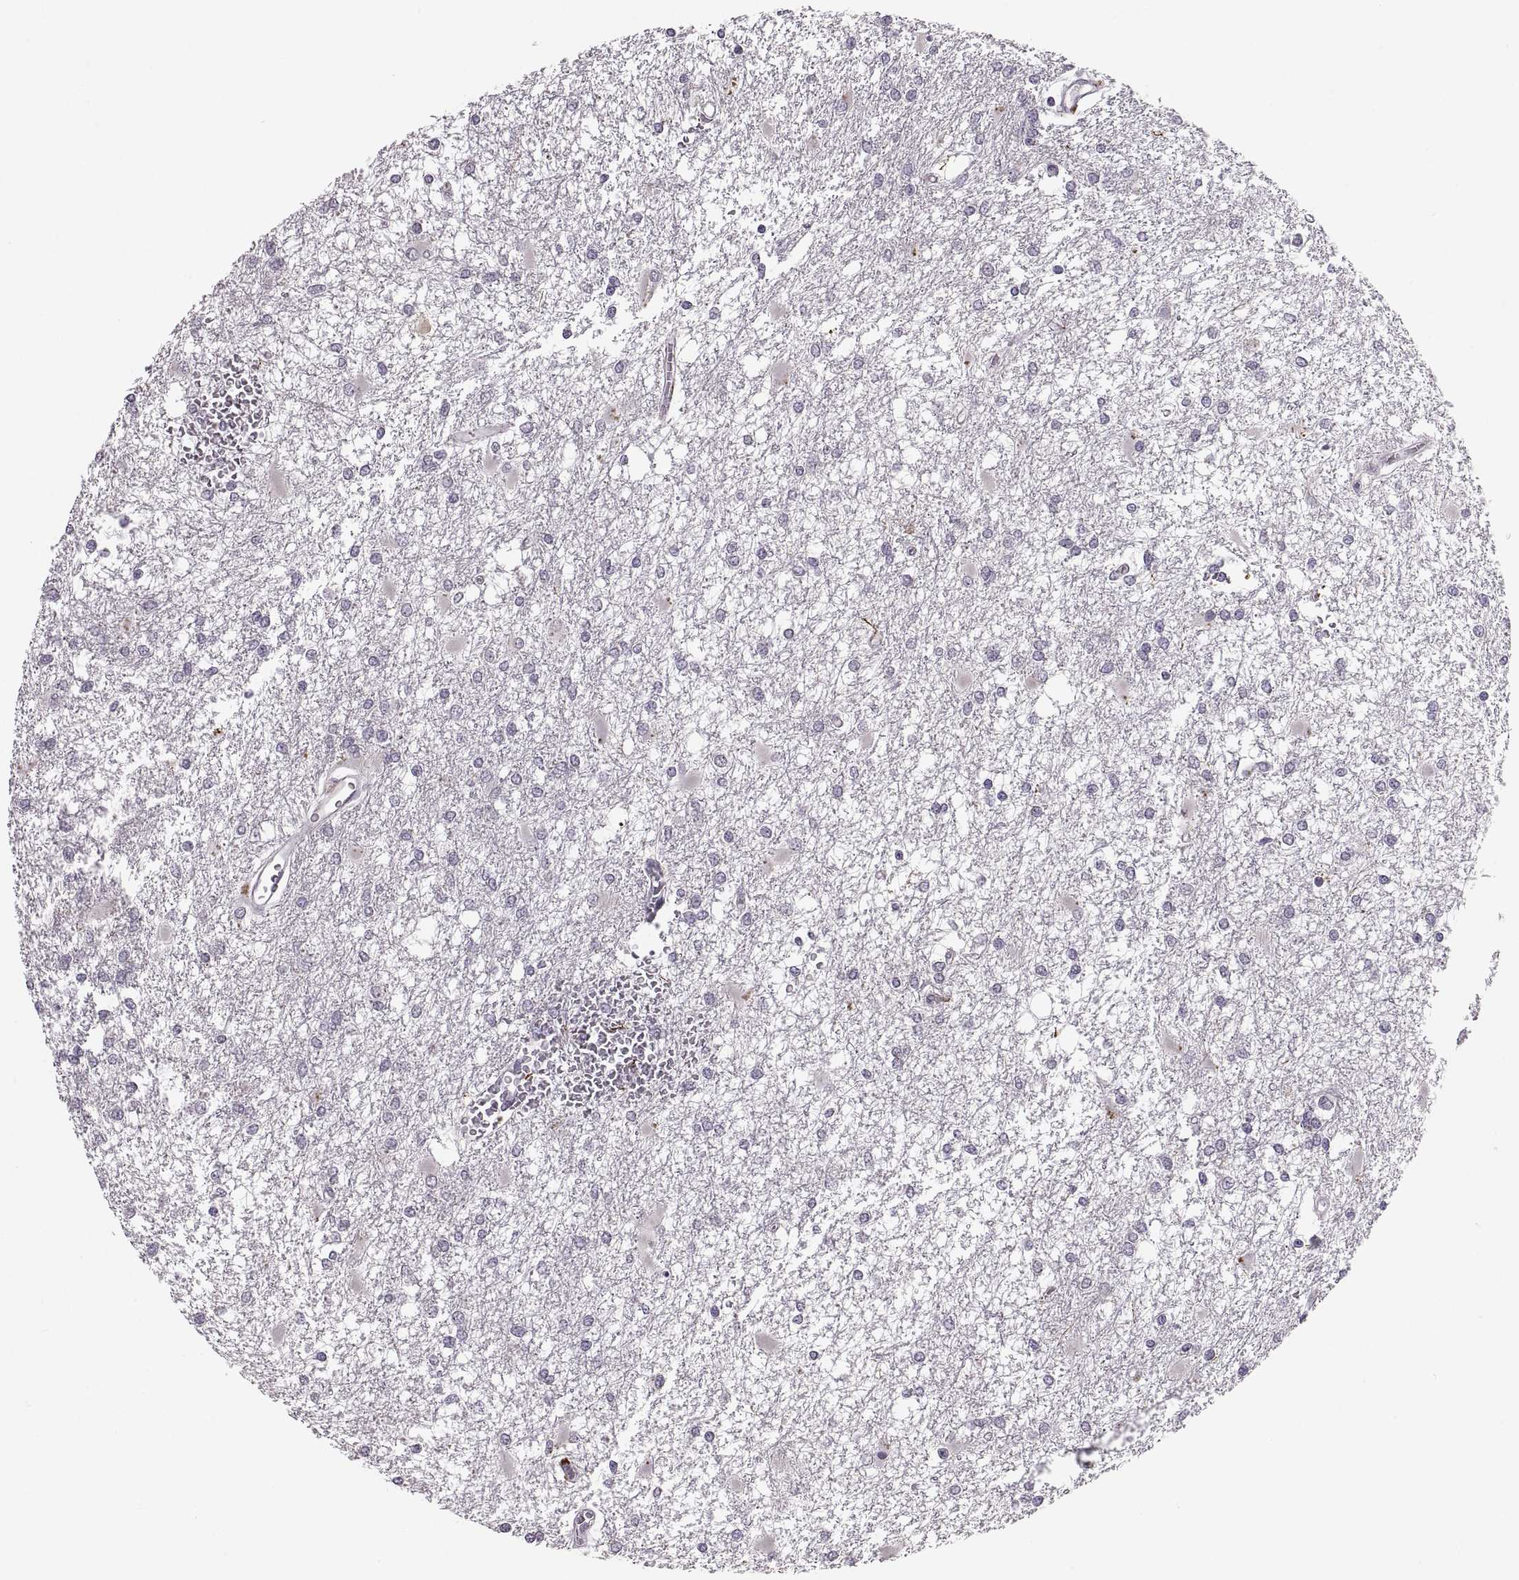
{"staining": {"intensity": "negative", "quantity": "none", "location": "none"}, "tissue": "glioma", "cell_type": "Tumor cells", "image_type": "cancer", "snomed": [{"axis": "morphology", "description": "Glioma, malignant, High grade"}, {"axis": "topography", "description": "Cerebral cortex"}], "caption": "Immunohistochemical staining of malignant glioma (high-grade) demonstrates no significant expression in tumor cells.", "gene": "ADH6", "patient": {"sex": "male", "age": 79}}